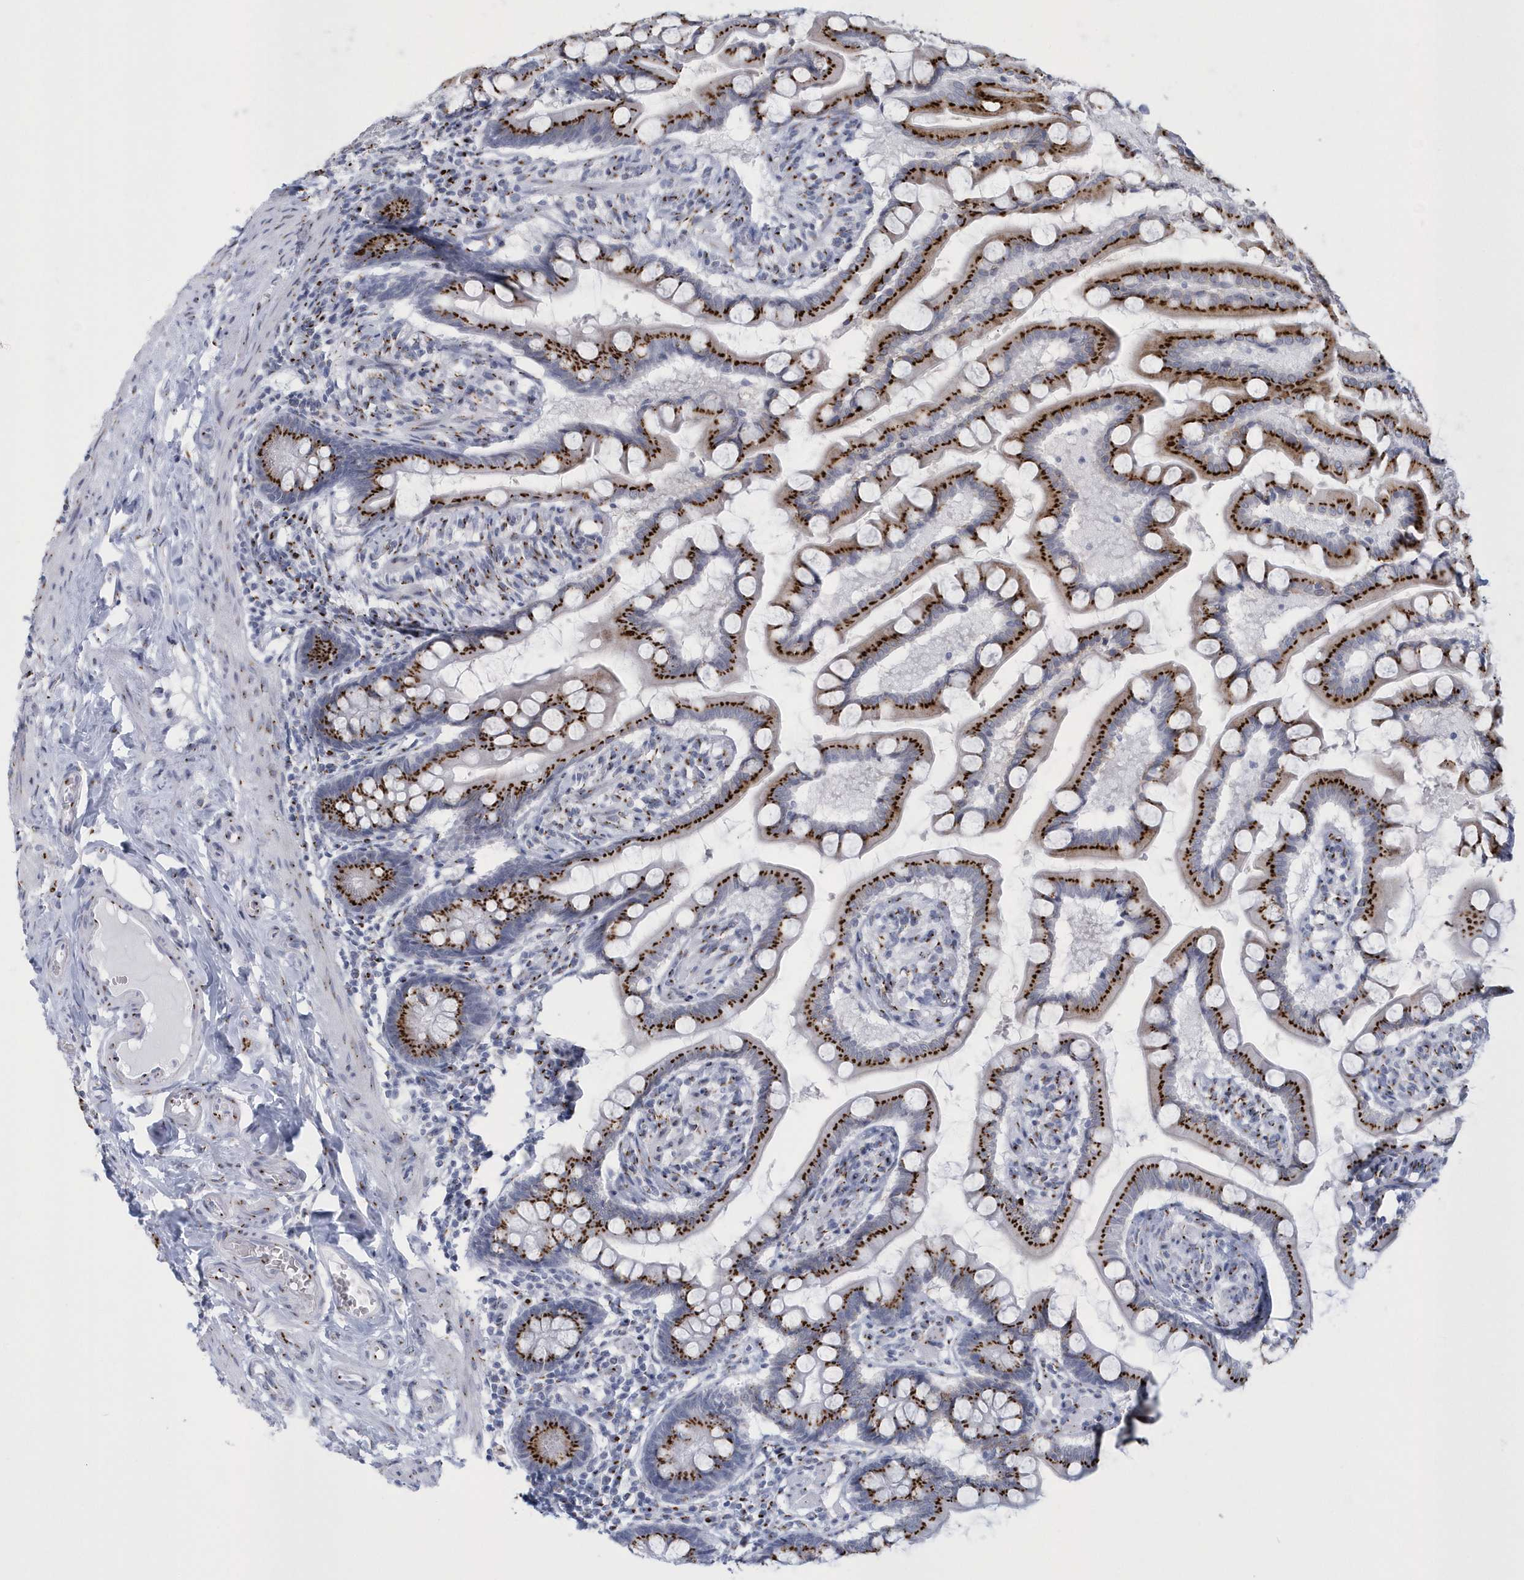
{"staining": {"intensity": "strong", "quantity": ">75%", "location": "cytoplasmic/membranous"}, "tissue": "small intestine", "cell_type": "Glandular cells", "image_type": "normal", "snomed": [{"axis": "morphology", "description": "Normal tissue, NOS"}, {"axis": "topography", "description": "Small intestine"}], "caption": "Protein expression analysis of benign human small intestine reveals strong cytoplasmic/membranous positivity in approximately >75% of glandular cells.", "gene": "SLX9", "patient": {"sex": "male", "age": 41}}